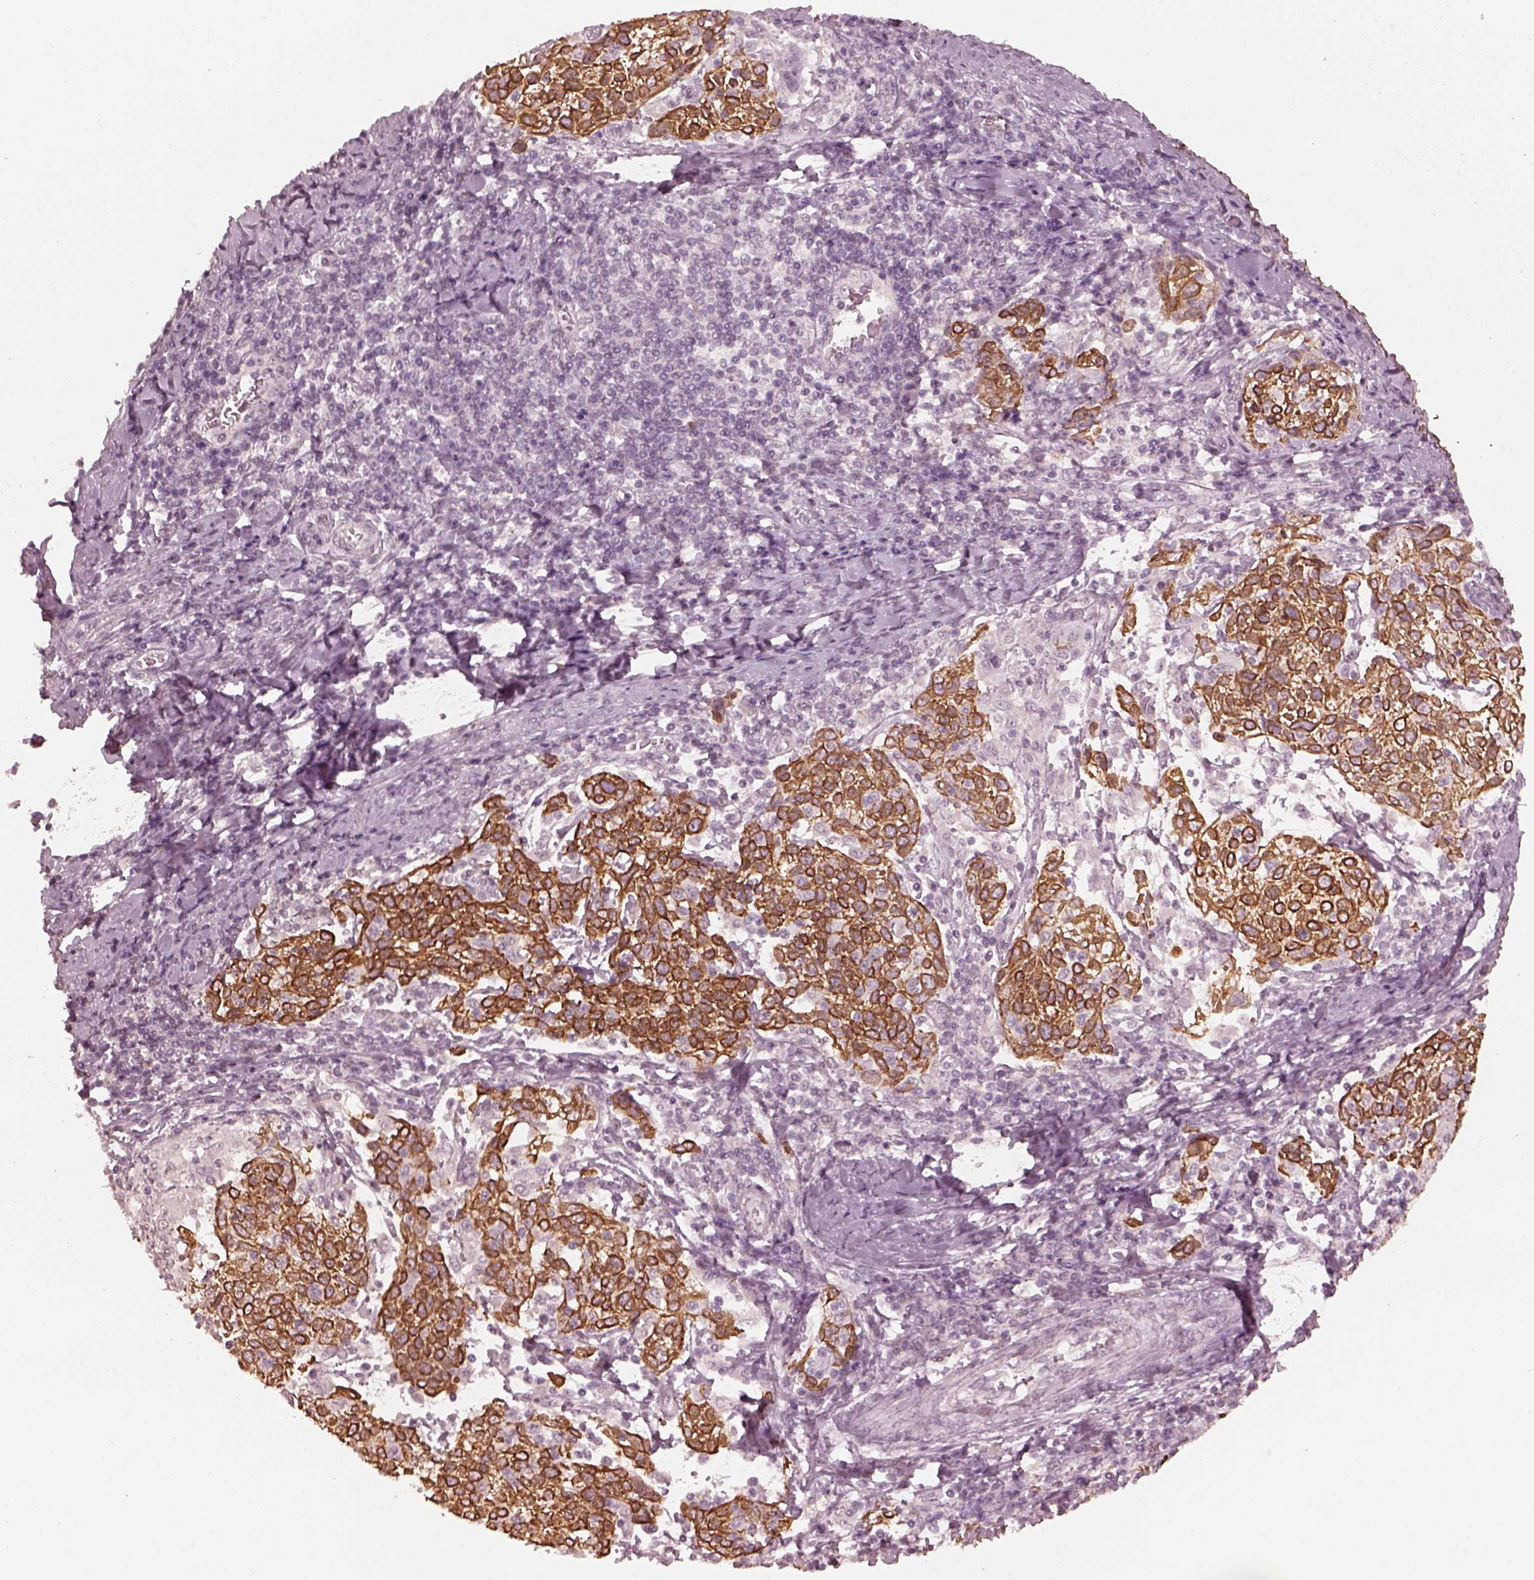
{"staining": {"intensity": "strong", "quantity": ">75%", "location": "cytoplasmic/membranous"}, "tissue": "cervical cancer", "cell_type": "Tumor cells", "image_type": "cancer", "snomed": [{"axis": "morphology", "description": "Squamous cell carcinoma, NOS"}, {"axis": "topography", "description": "Cervix"}], "caption": "Protein expression analysis of squamous cell carcinoma (cervical) shows strong cytoplasmic/membranous expression in approximately >75% of tumor cells. Nuclei are stained in blue.", "gene": "KRT79", "patient": {"sex": "female", "age": 61}}